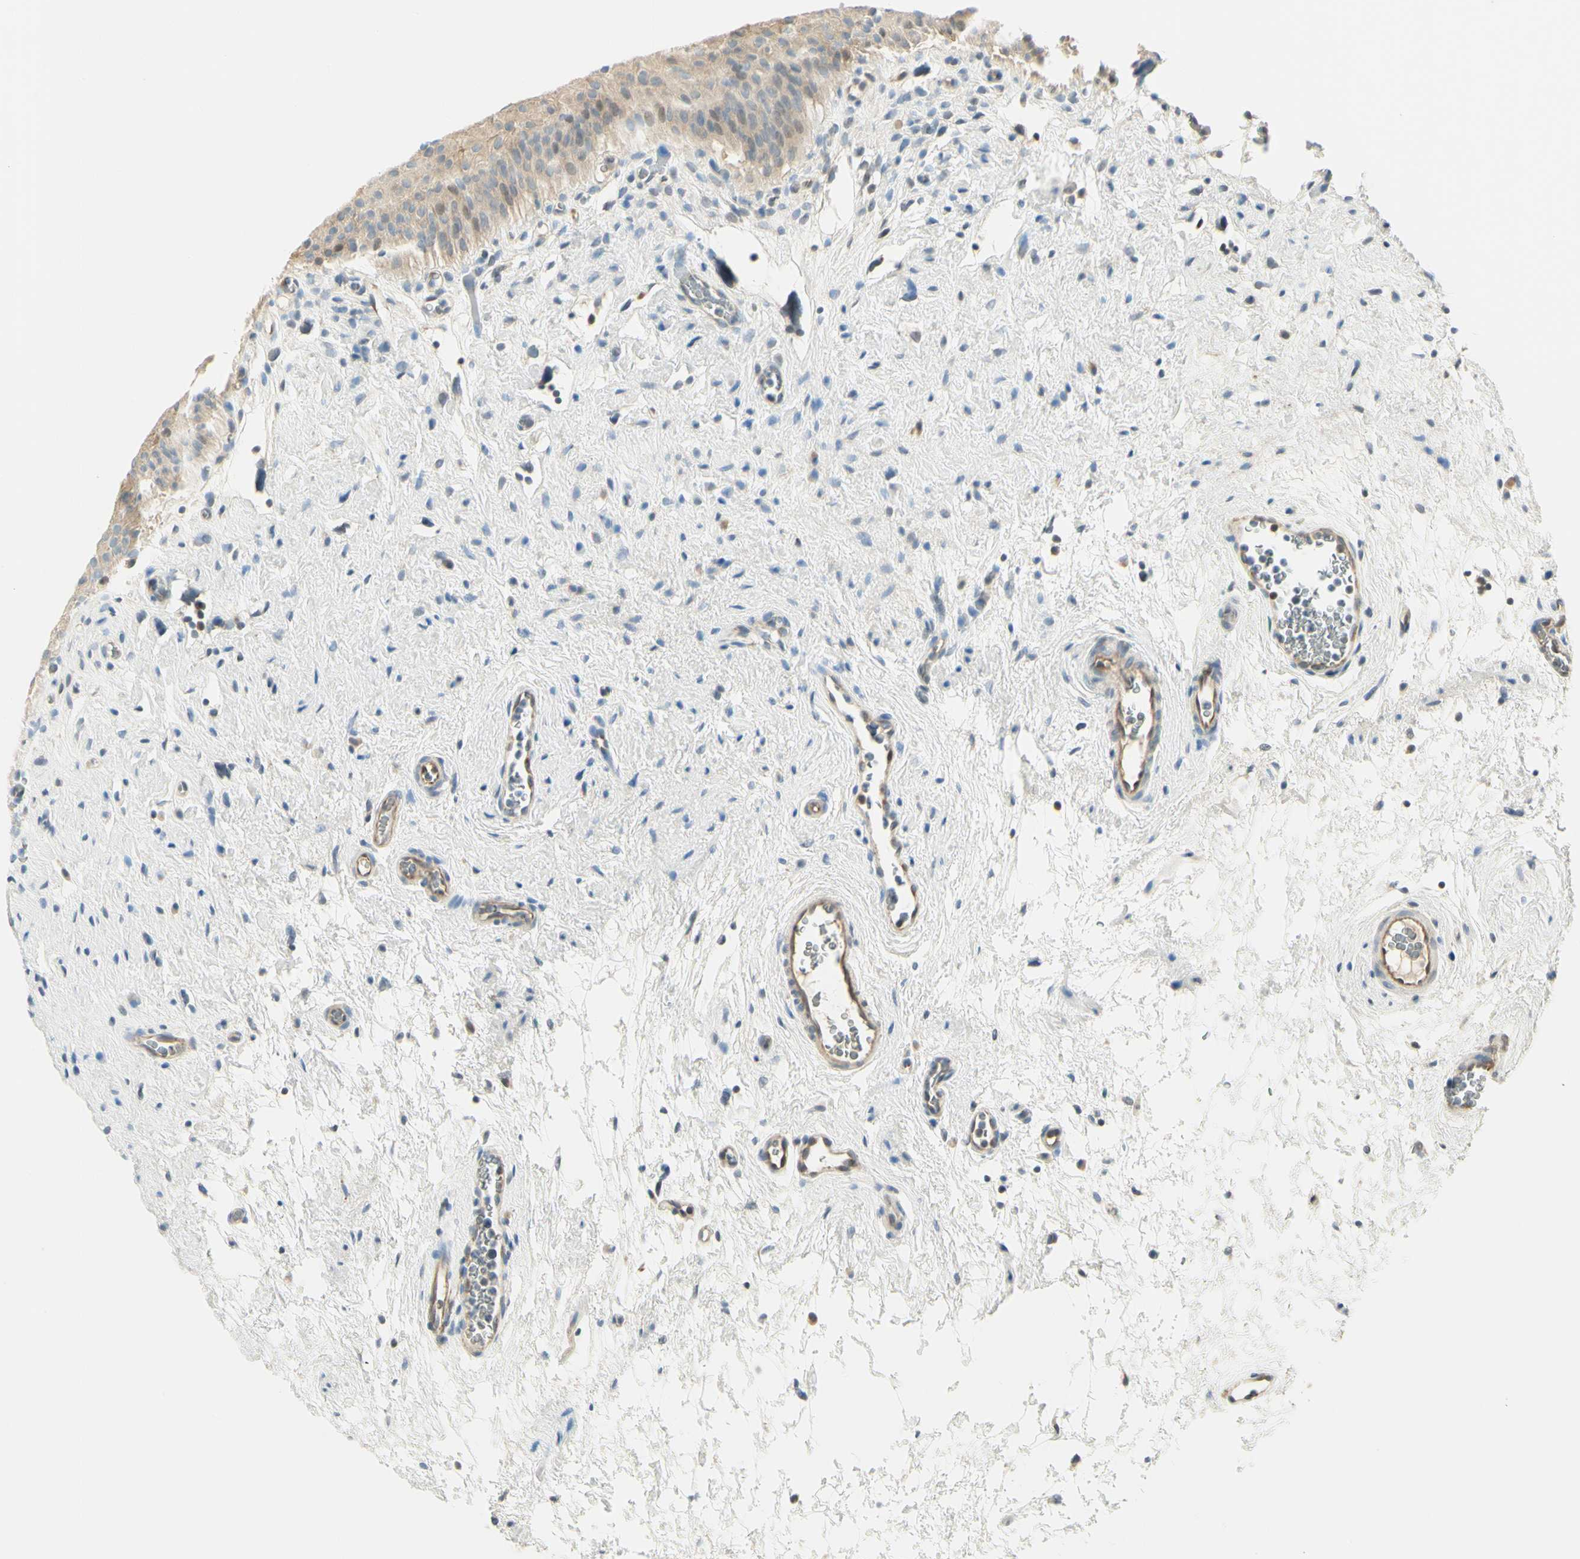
{"staining": {"intensity": "moderate", "quantity": ">75%", "location": "cytoplasmic/membranous"}, "tissue": "urinary bladder", "cell_type": "Urothelial cells", "image_type": "normal", "snomed": [{"axis": "morphology", "description": "Normal tissue, NOS"}, {"axis": "morphology", "description": "Urothelial carcinoma, High grade"}, {"axis": "topography", "description": "Urinary bladder"}], "caption": "Immunohistochemical staining of unremarkable urinary bladder exhibits medium levels of moderate cytoplasmic/membranous expression in approximately >75% of urothelial cells.", "gene": "IGDCC4", "patient": {"sex": "male", "age": 46}}